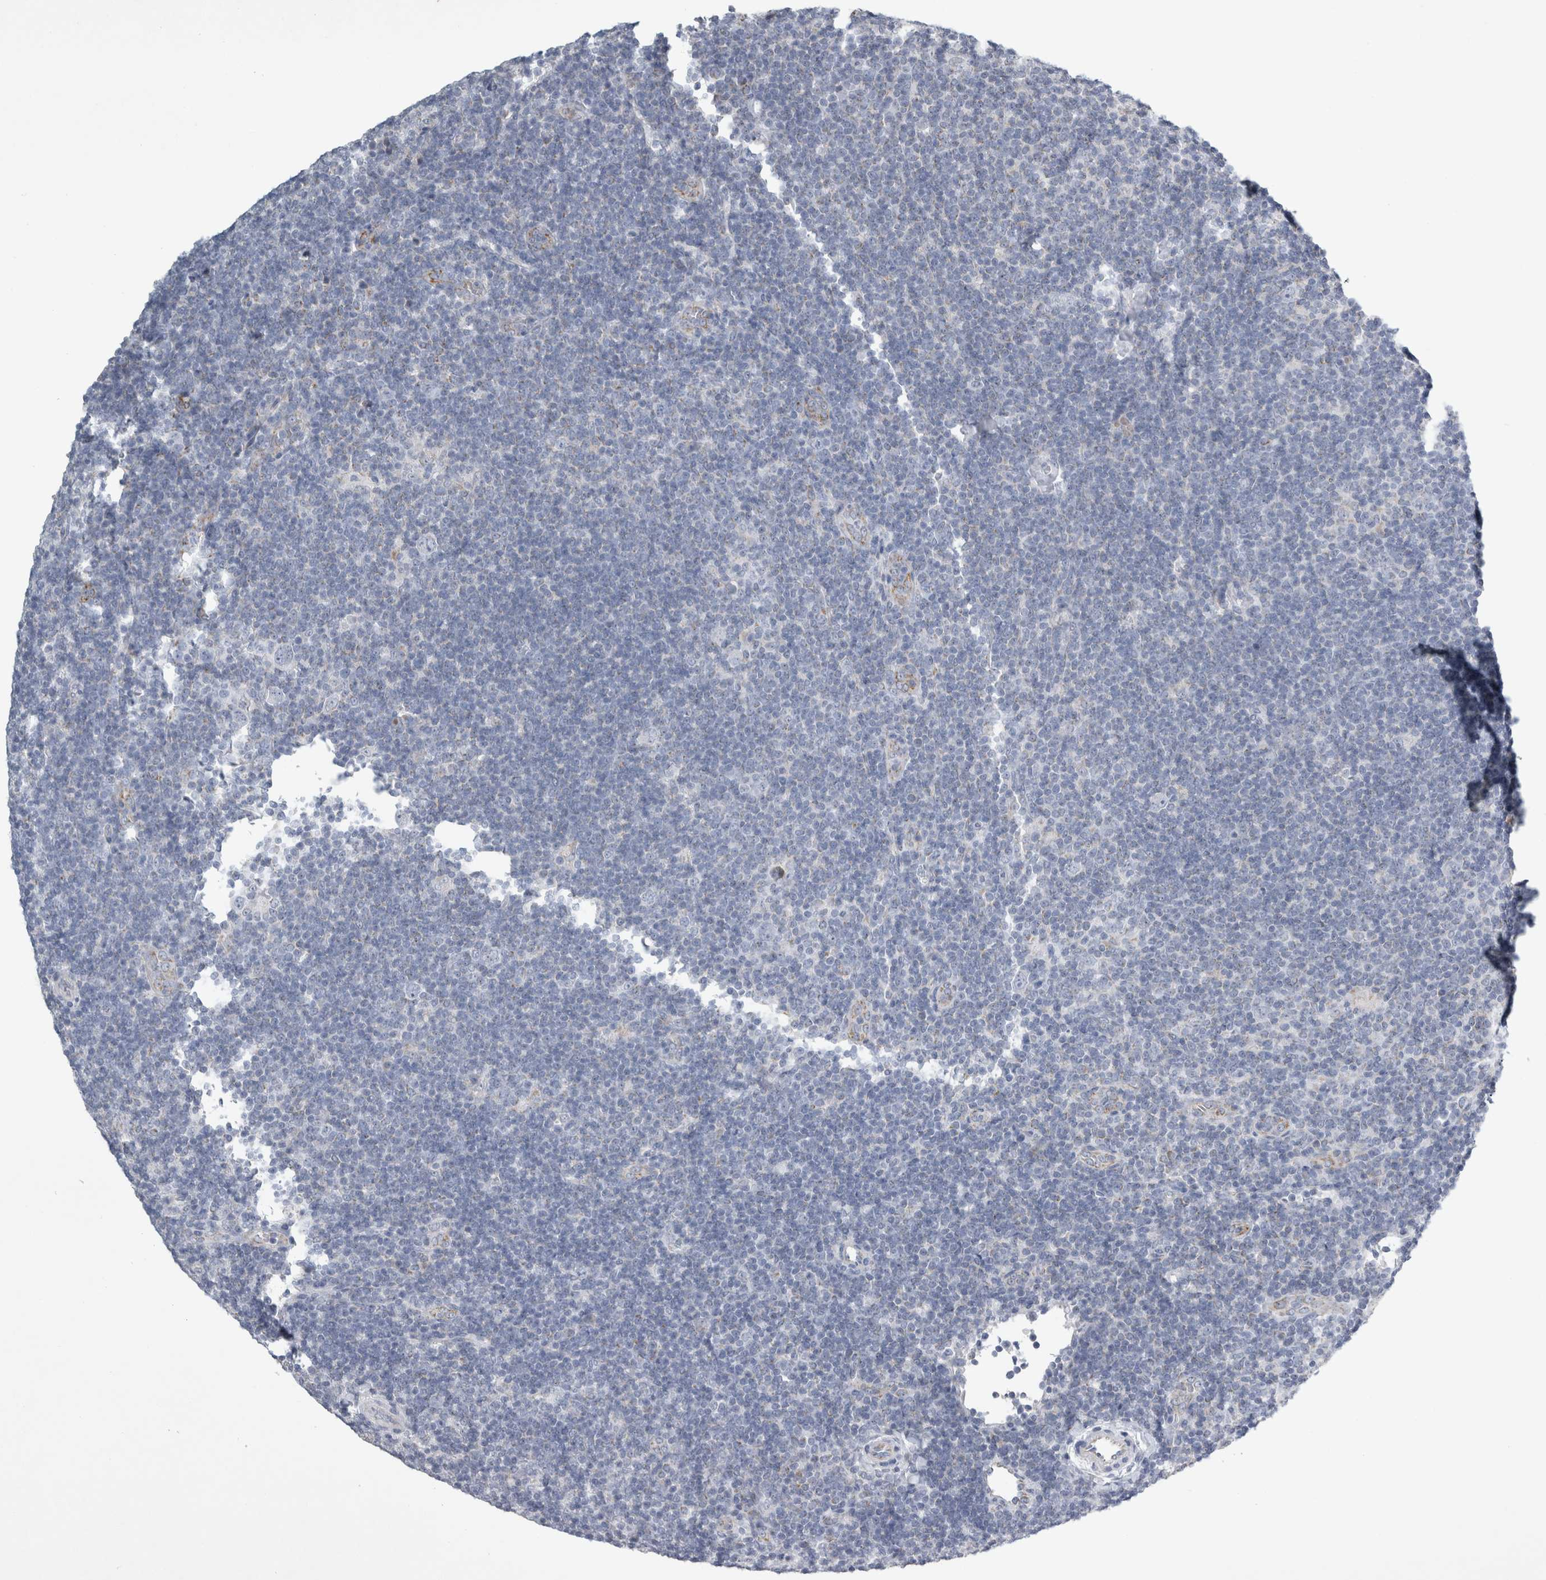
{"staining": {"intensity": "negative", "quantity": "none", "location": "none"}, "tissue": "lymphoma", "cell_type": "Tumor cells", "image_type": "cancer", "snomed": [{"axis": "morphology", "description": "Hodgkin's disease, NOS"}, {"axis": "topography", "description": "Lymph node"}], "caption": "Tumor cells are negative for protein expression in human Hodgkin's disease.", "gene": "FXYD7", "patient": {"sex": "female", "age": 57}}